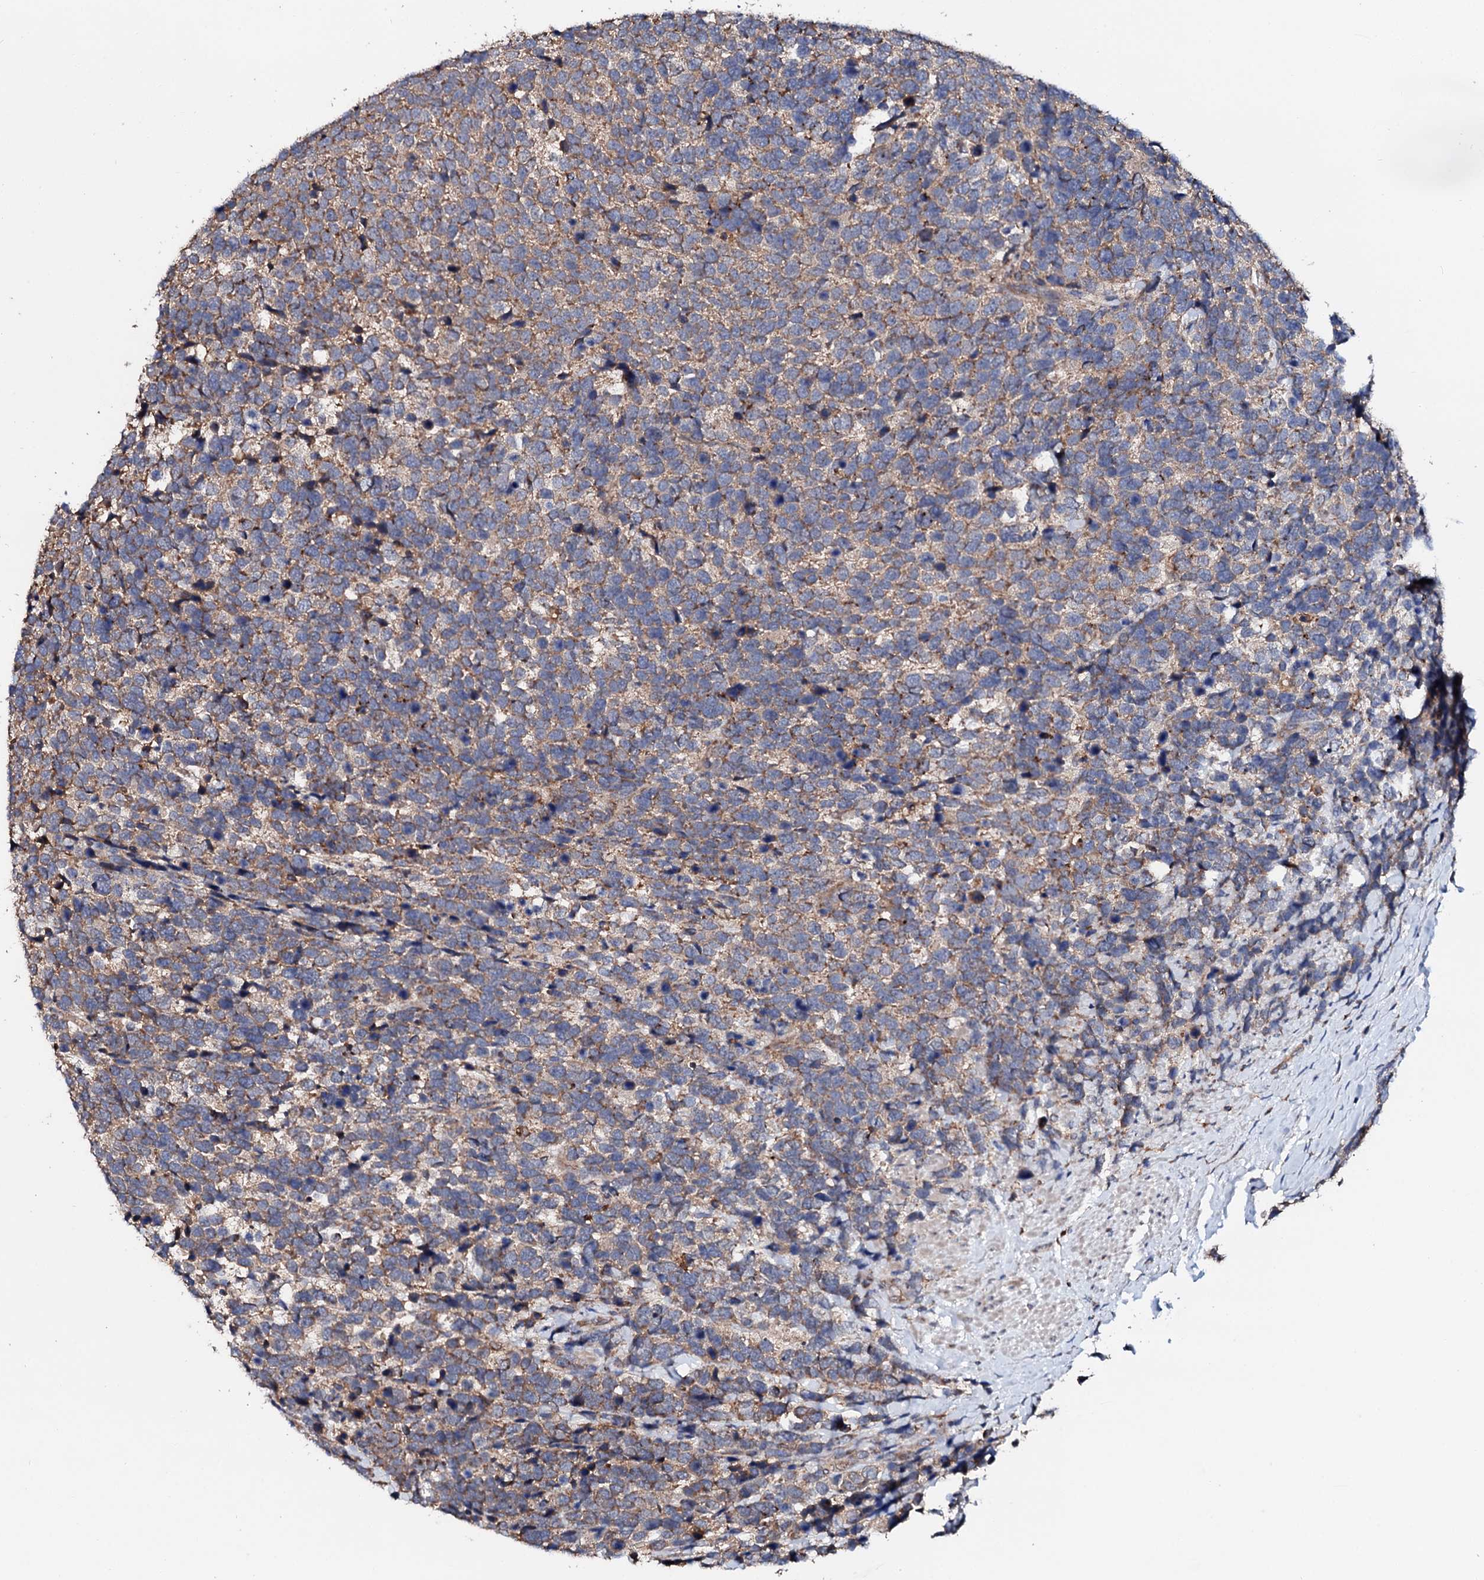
{"staining": {"intensity": "moderate", "quantity": ">75%", "location": "cytoplasmic/membranous"}, "tissue": "urothelial cancer", "cell_type": "Tumor cells", "image_type": "cancer", "snomed": [{"axis": "morphology", "description": "Urothelial carcinoma, High grade"}, {"axis": "topography", "description": "Urinary bladder"}], "caption": "DAB (3,3'-diaminobenzidine) immunohistochemical staining of urothelial carcinoma (high-grade) exhibits moderate cytoplasmic/membranous protein staining in approximately >75% of tumor cells.", "gene": "ST3GAL1", "patient": {"sex": "female", "age": 82}}